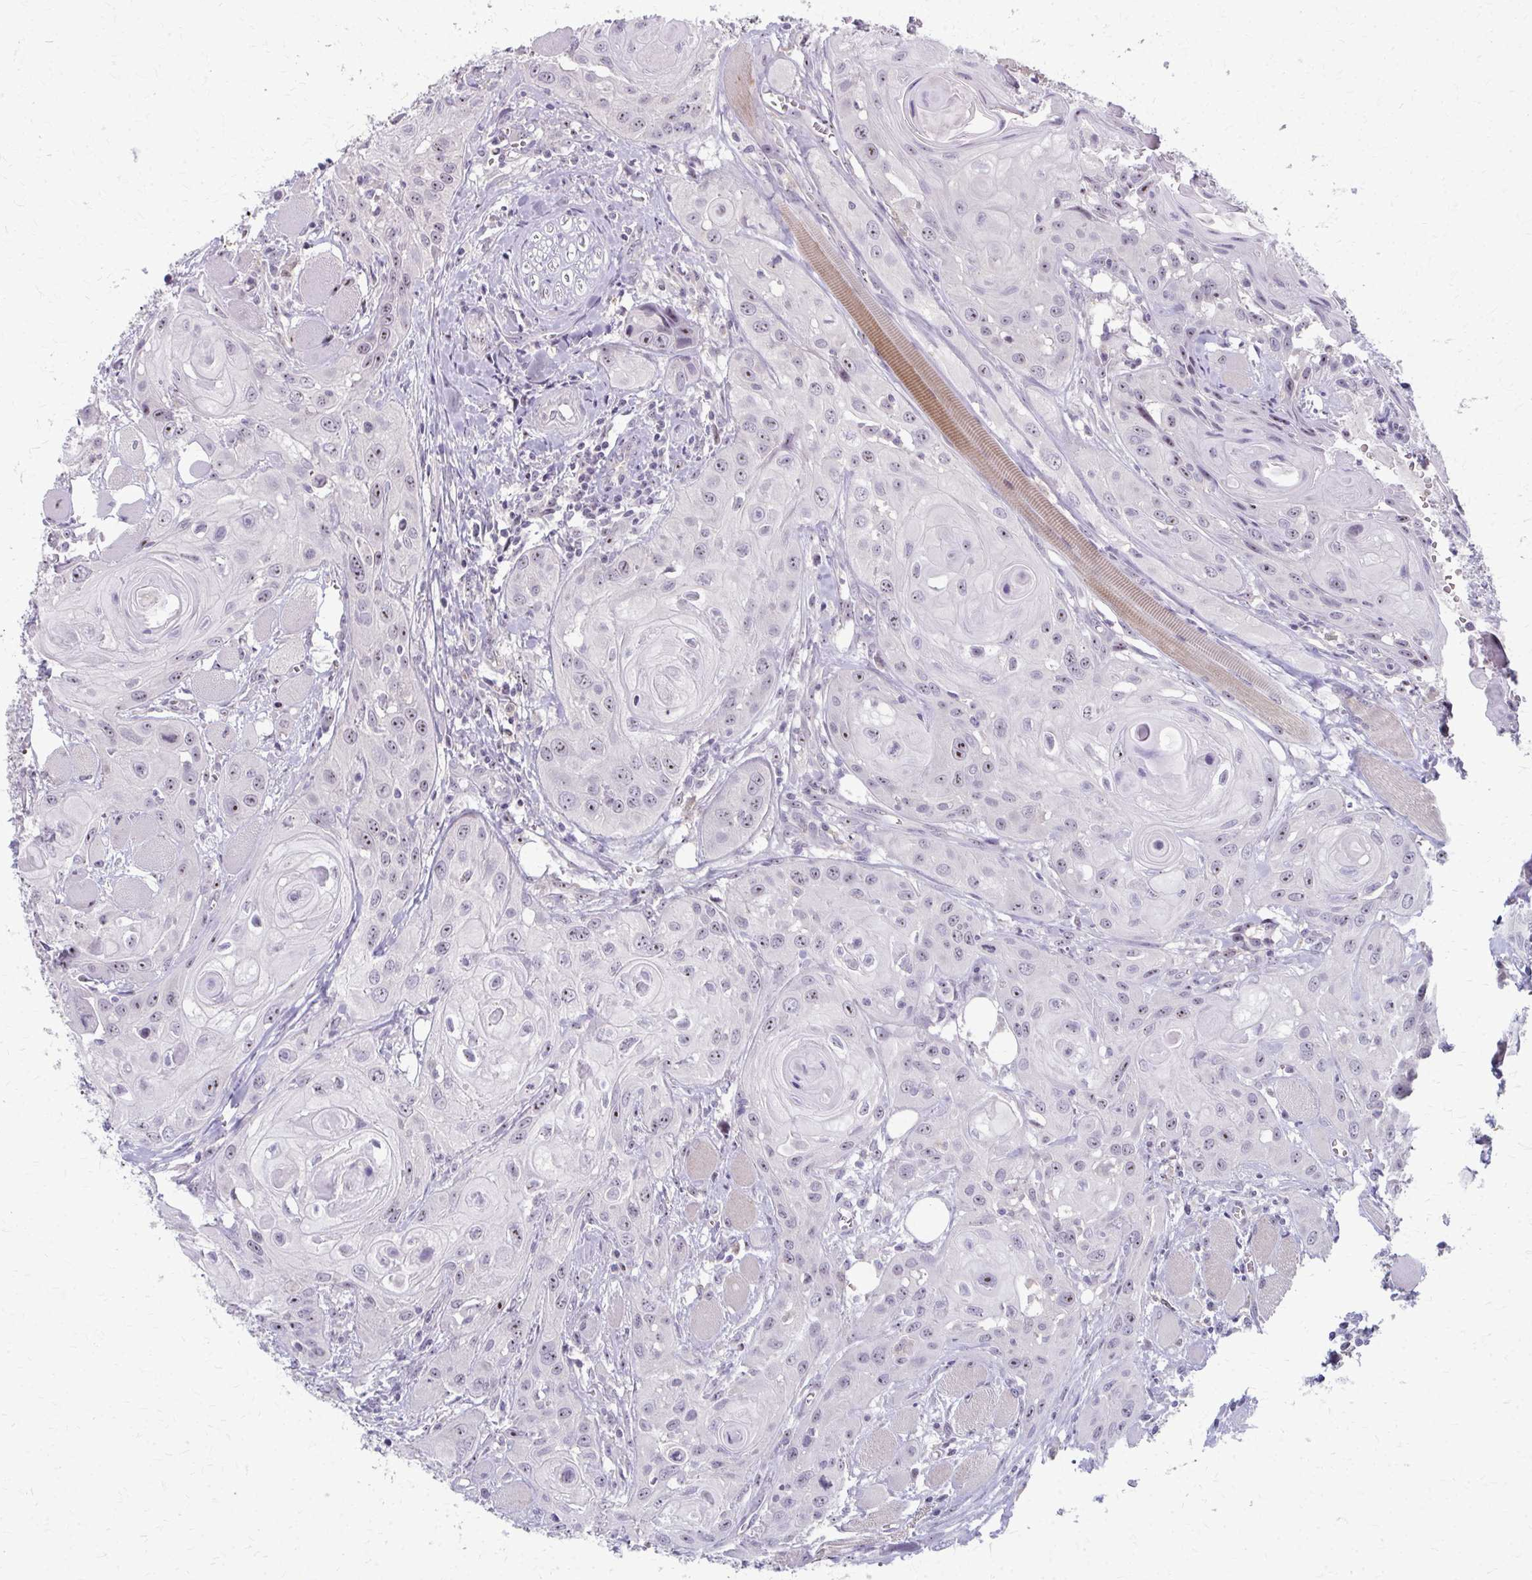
{"staining": {"intensity": "weak", "quantity": "25%-75%", "location": "nuclear"}, "tissue": "head and neck cancer", "cell_type": "Tumor cells", "image_type": "cancer", "snomed": [{"axis": "morphology", "description": "Squamous cell carcinoma, NOS"}, {"axis": "topography", "description": "Oral tissue"}, {"axis": "topography", "description": "Head-Neck"}], "caption": "DAB immunohistochemical staining of squamous cell carcinoma (head and neck) exhibits weak nuclear protein staining in approximately 25%-75% of tumor cells.", "gene": "NUDT16", "patient": {"sex": "male", "age": 58}}